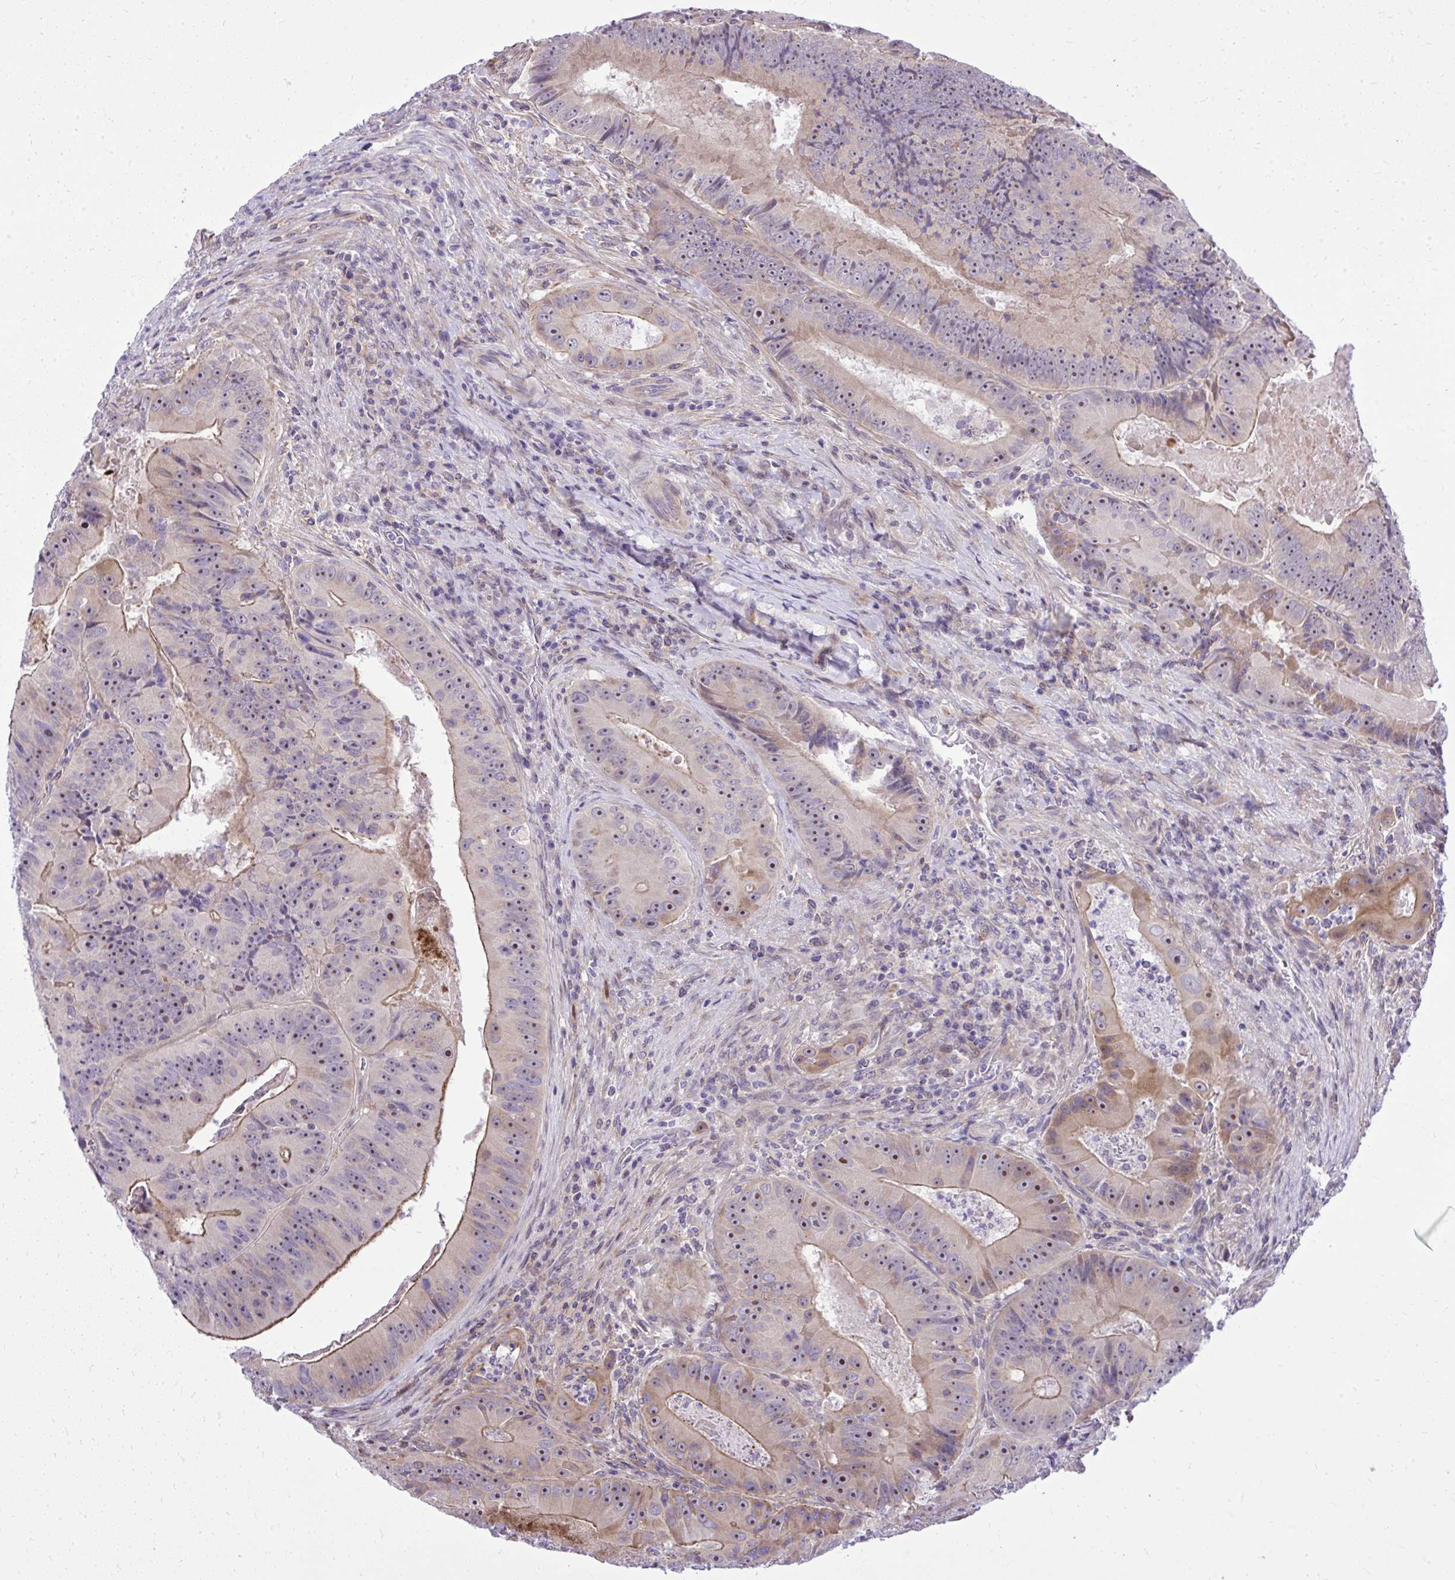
{"staining": {"intensity": "moderate", "quantity": "25%-75%", "location": "cytoplasmic/membranous,nuclear"}, "tissue": "colorectal cancer", "cell_type": "Tumor cells", "image_type": "cancer", "snomed": [{"axis": "morphology", "description": "Adenocarcinoma, NOS"}, {"axis": "topography", "description": "Colon"}], "caption": "The micrograph demonstrates staining of colorectal cancer (adenocarcinoma), revealing moderate cytoplasmic/membranous and nuclear protein staining (brown color) within tumor cells.", "gene": "GRK4", "patient": {"sex": "female", "age": 86}}